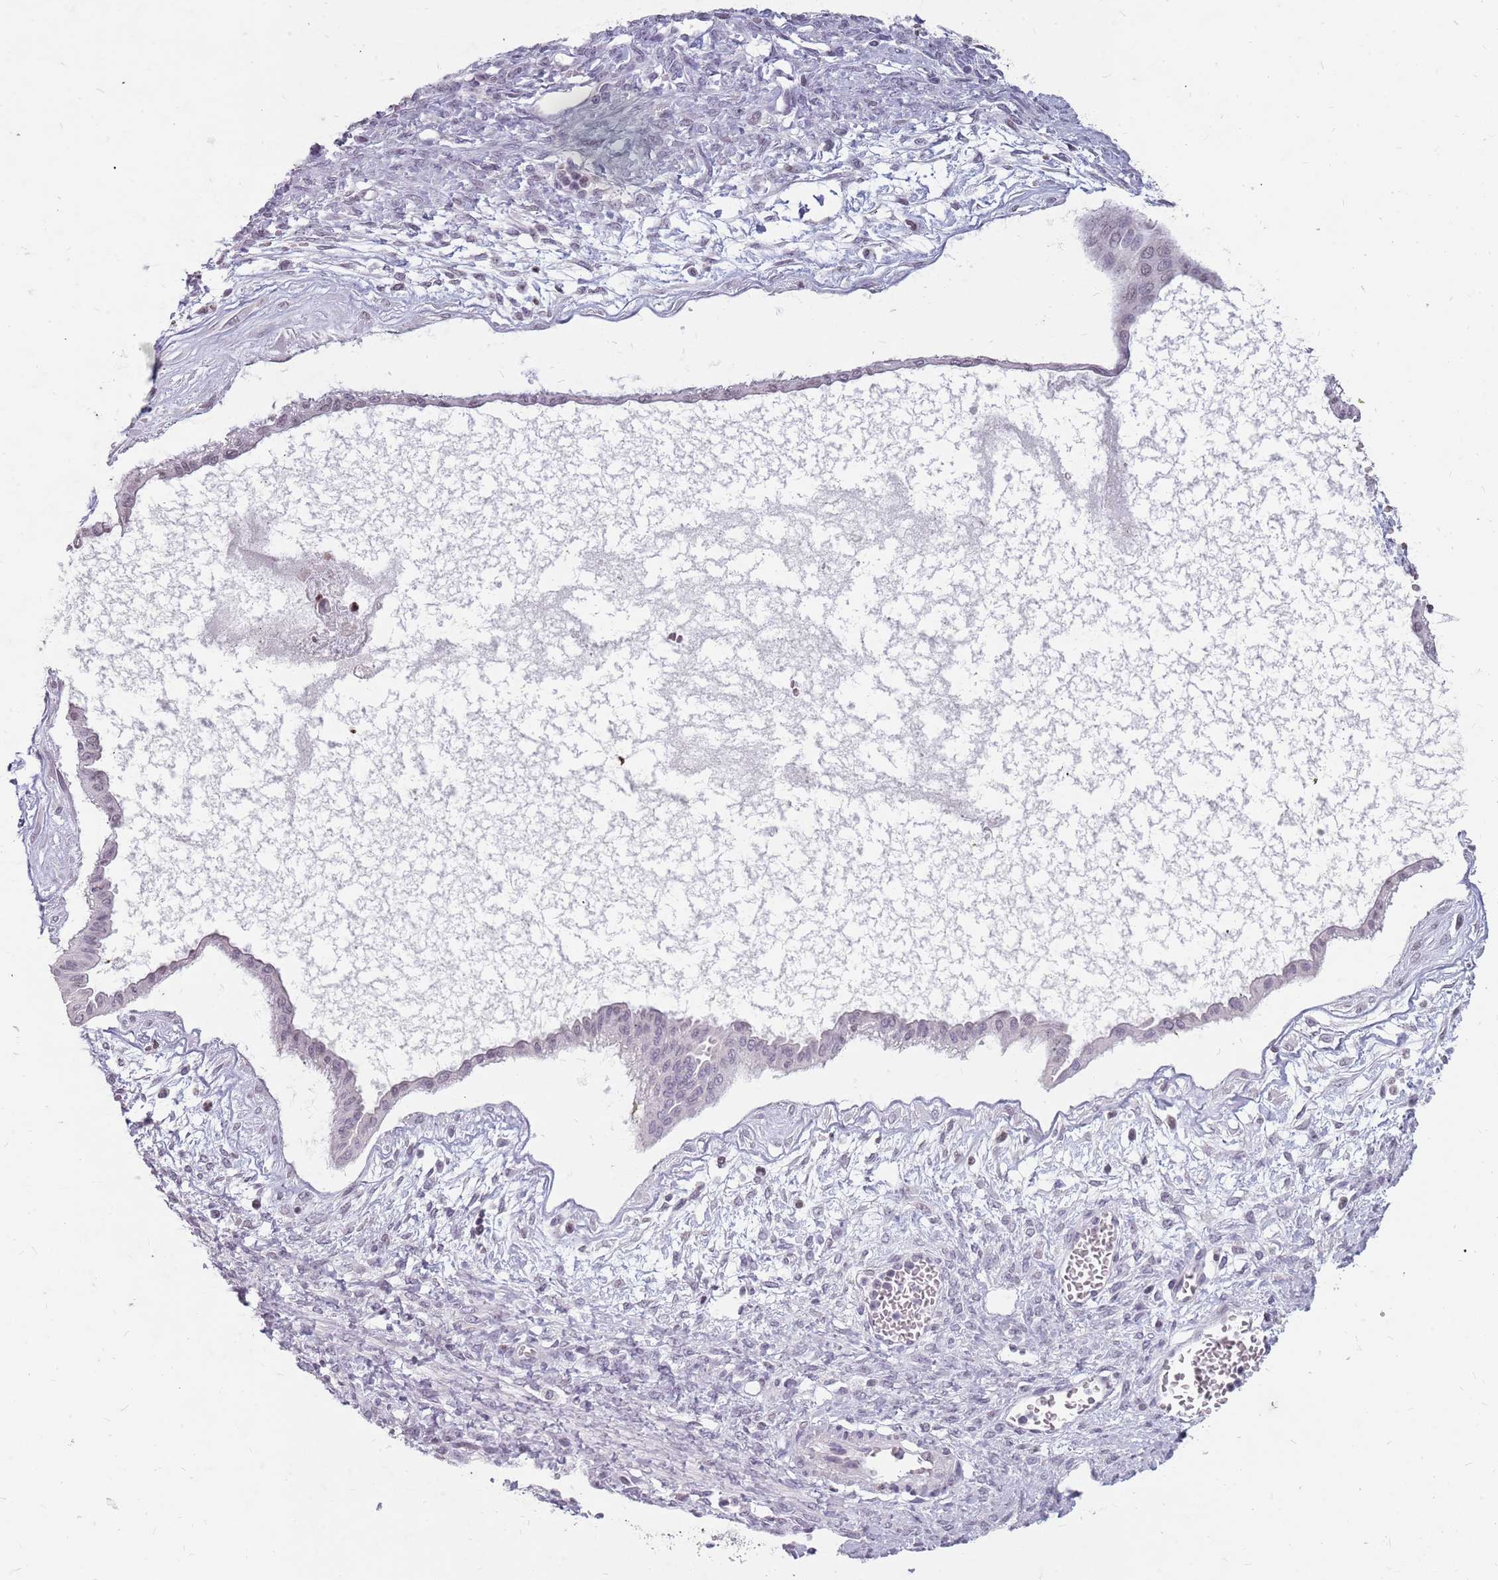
{"staining": {"intensity": "negative", "quantity": "none", "location": "none"}, "tissue": "ovarian cancer", "cell_type": "Tumor cells", "image_type": "cancer", "snomed": [{"axis": "morphology", "description": "Cystadenocarcinoma, mucinous, NOS"}, {"axis": "topography", "description": "Ovary"}], "caption": "Ovarian cancer was stained to show a protein in brown. There is no significant positivity in tumor cells.", "gene": "NEK6", "patient": {"sex": "female", "age": 73}}